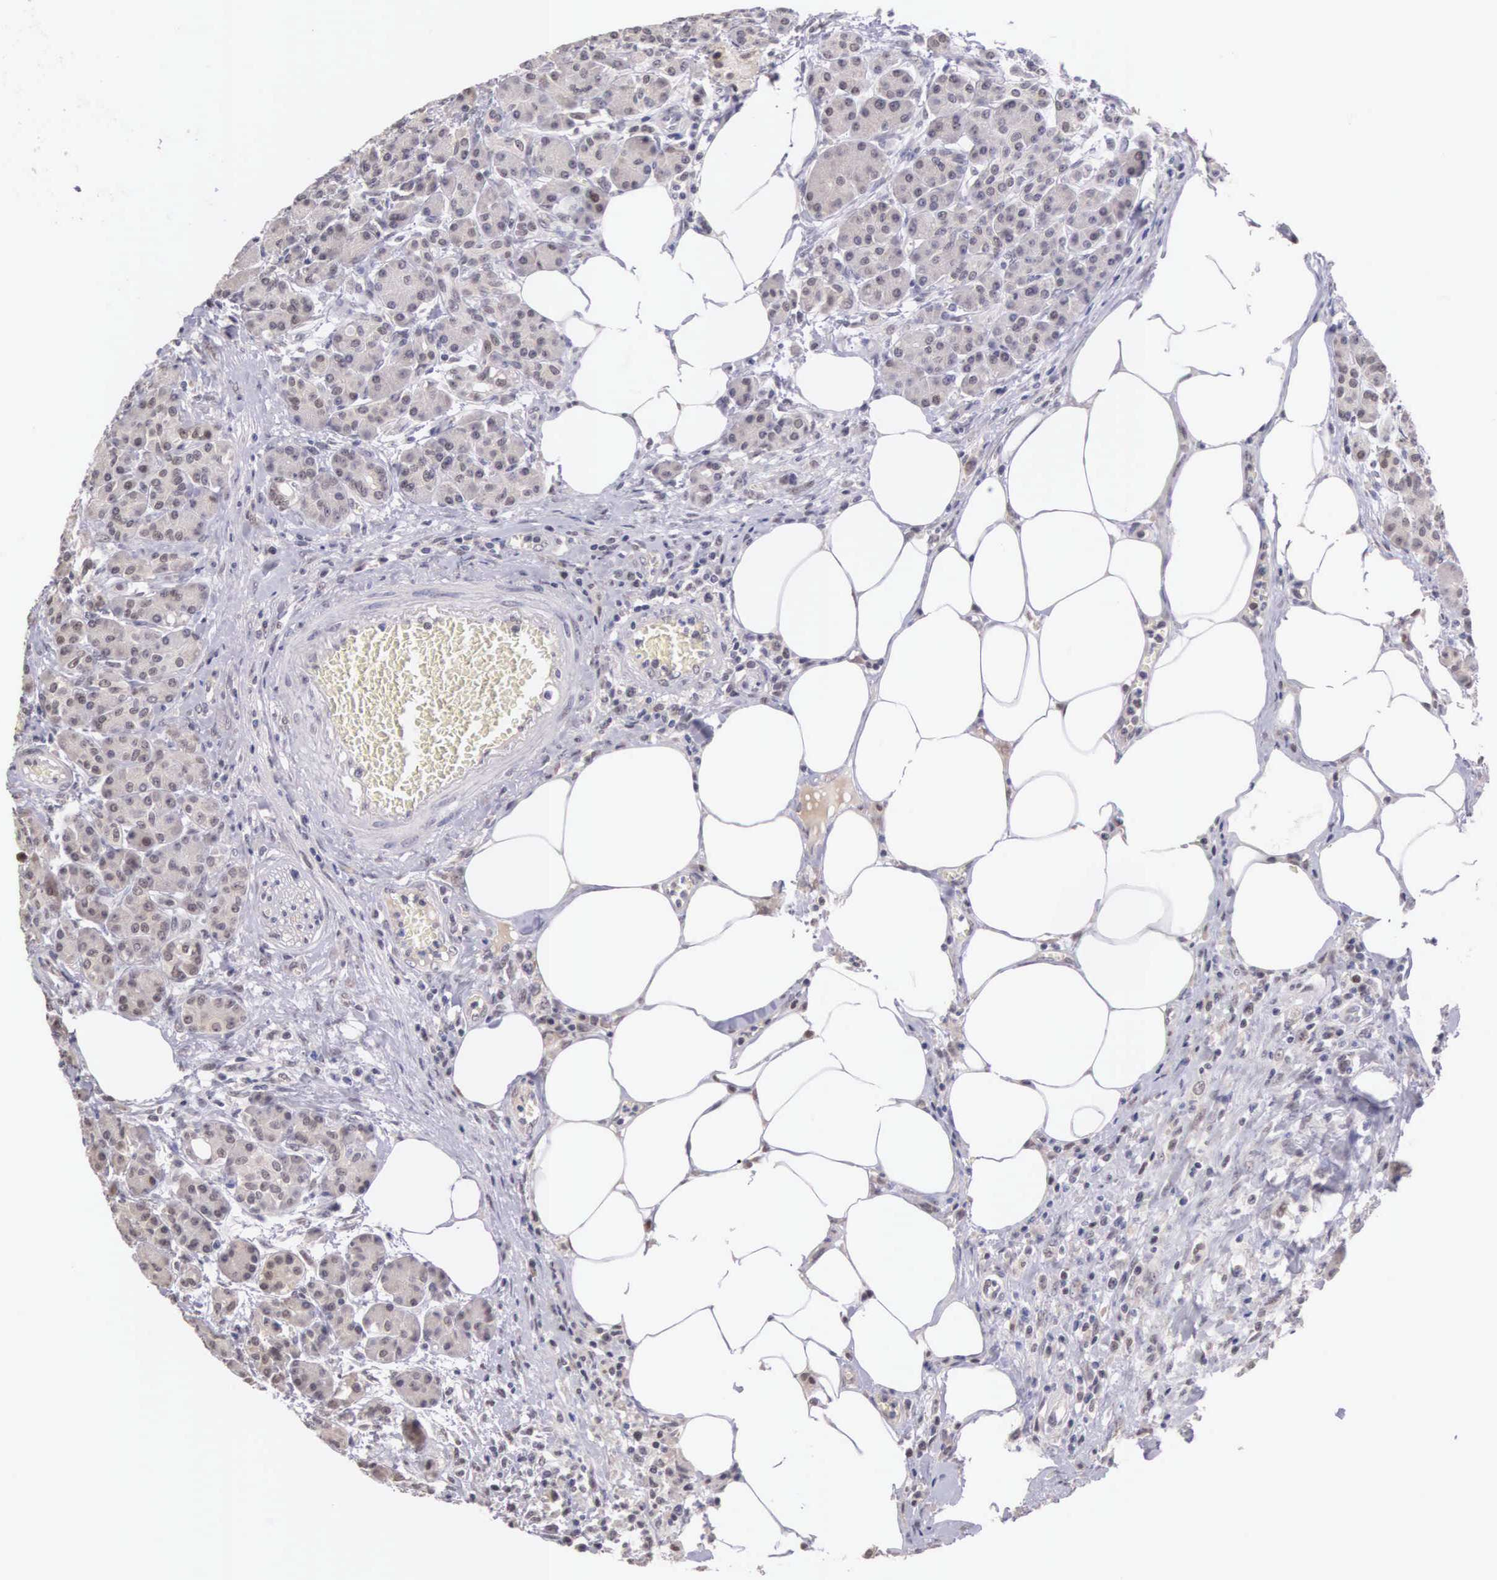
{"staining": {"intensity": "weak", "quantity": "<25%", "location": "nuclear"}, "tissue": "pancreas", "cell_type": "Exocrine glandular cells", "image_type": "normal", "snomed": [{"axis": "morphology", "description": "Normal tissue, NOS"}, {"axis": "topography", "description": "Pancreas"}], "caption": "Pancreas stained for a protein using IHC displays no expression exocrine glandular cells.", "gene": "HMGXB4", "patient": {"sex": "female", "age": 73}}